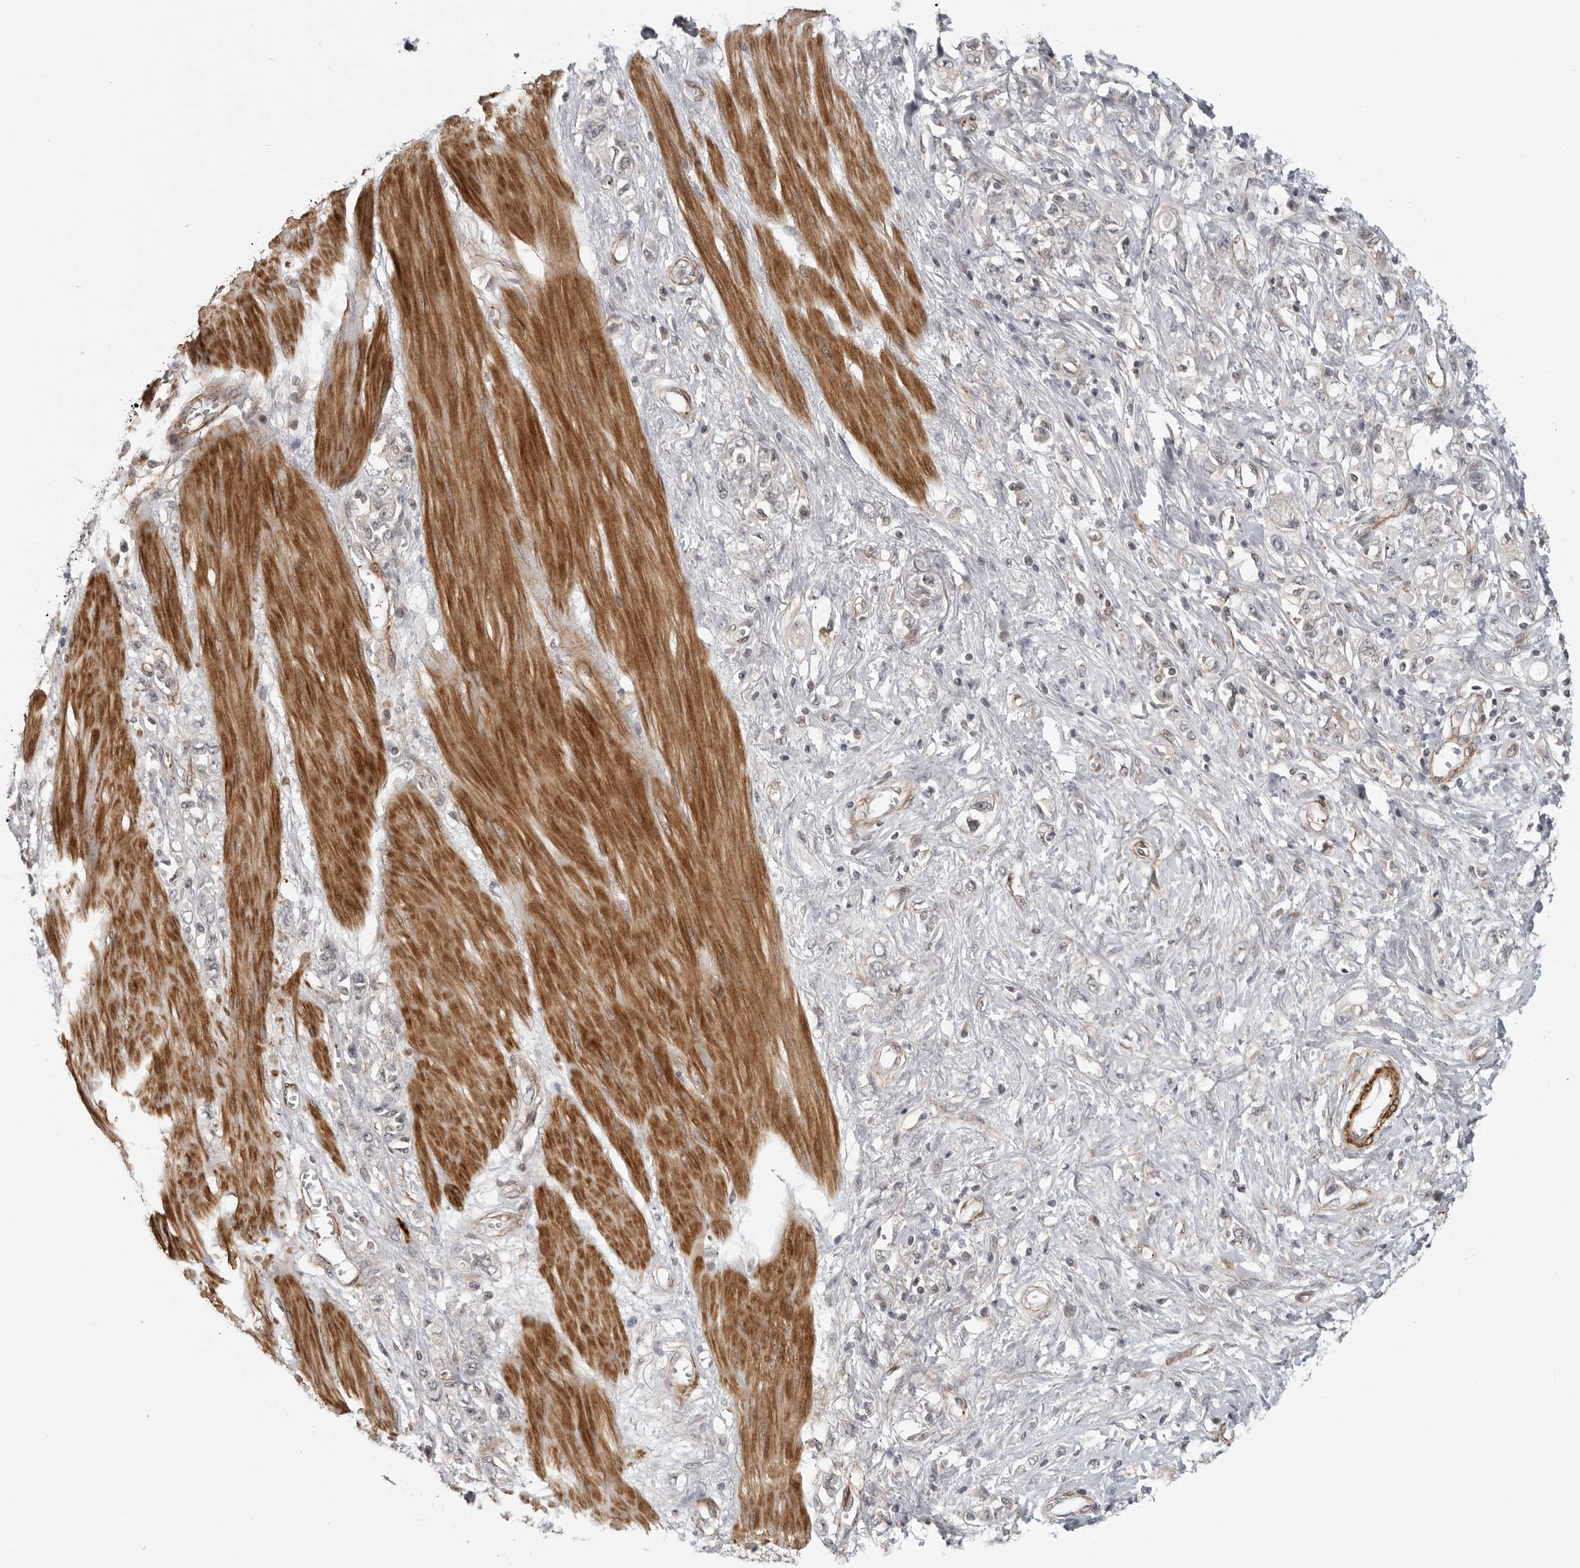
{"staining": {"intensity": "negative", "quantity": "none", "location": "none"}, "tissue": "stomach cancer", "cell_type": "Tumor cells", "image_type": "cancer", "snomed": [{"axis": "morphology", "description": "Adenocarcinoma, NOS"}, {"axis": "topography", "description": "Stomach"}], "caption": "This is an IHC photomicrograph of adenocarcinoma (stomach). There is no positivity in tumor cells.", "gene": "TUT4", "patient": {"sex": "female", "age": 76}}